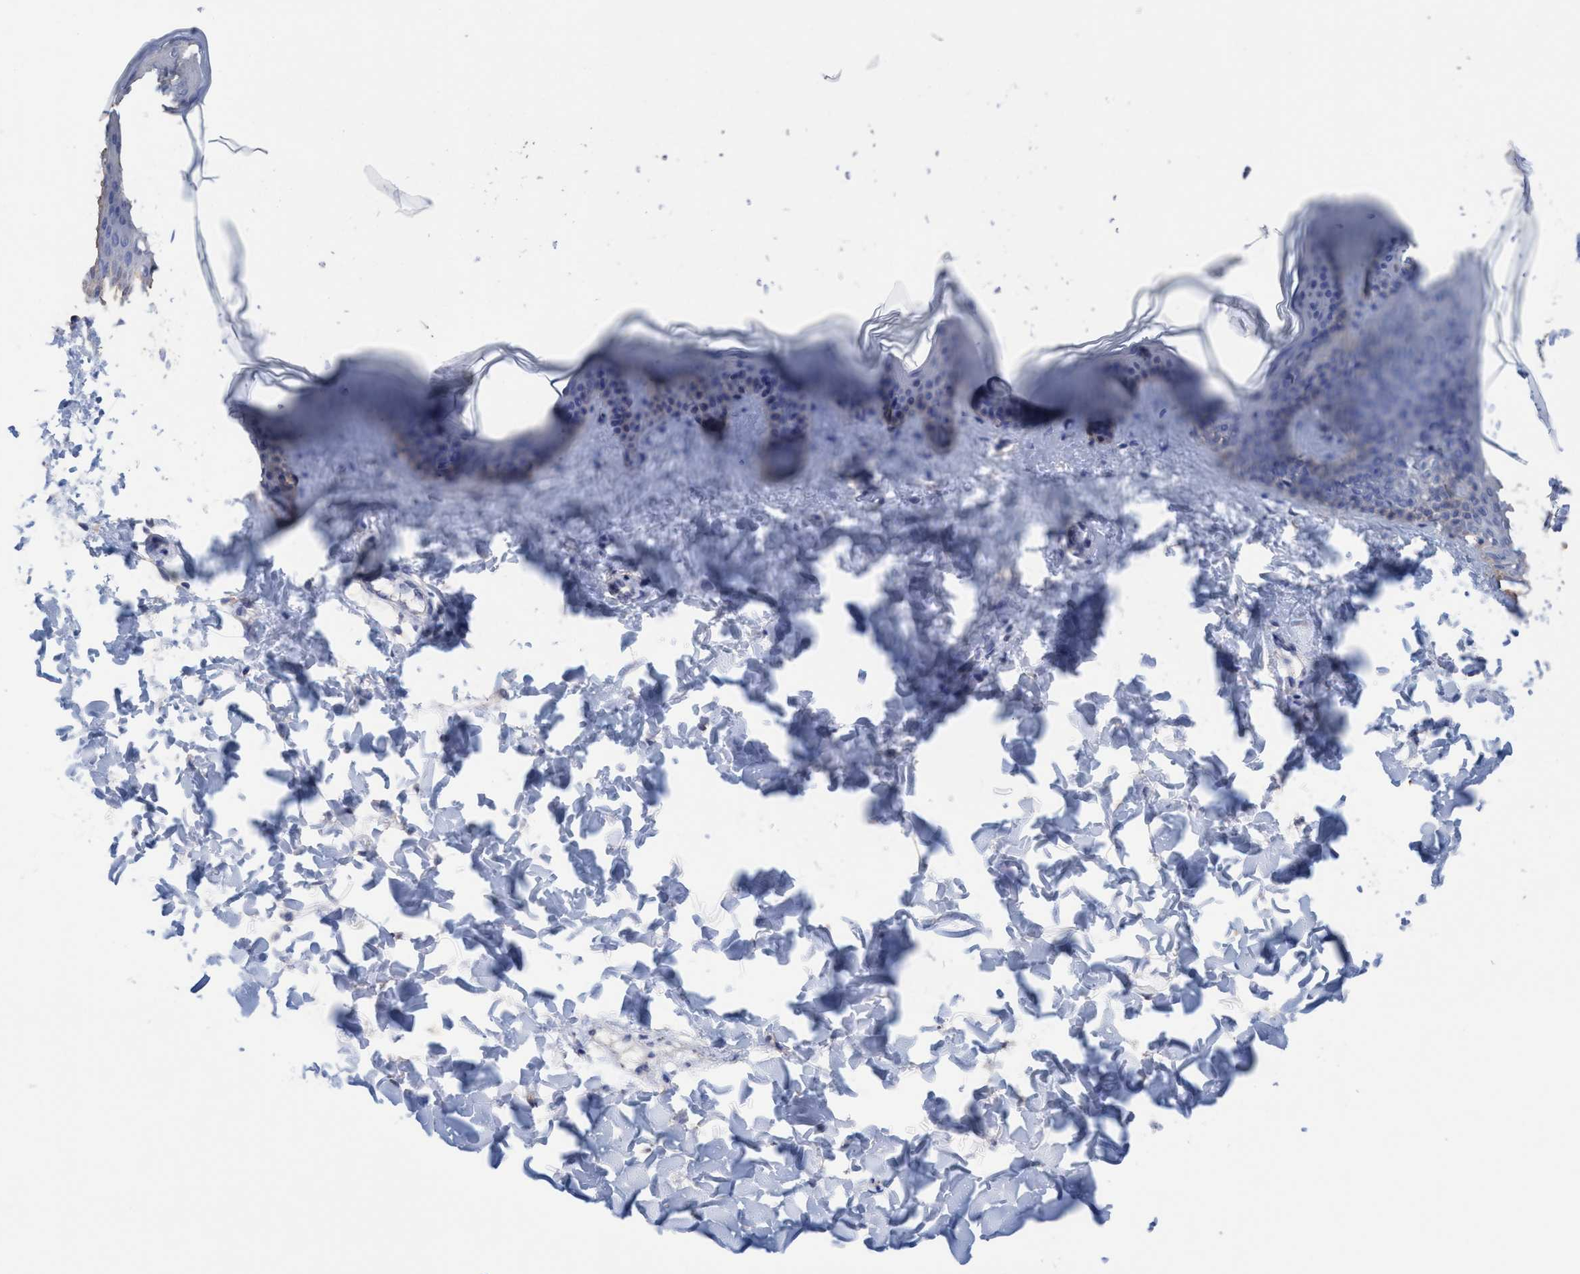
{"staining": {"intensity": "negative", "quantity": "none", "location": "none"}, "tissue": "skin", "cell_type": "Fibroblasts", "image_type": "normal", "snomed": [{"axis": "morphology", "description": "Normal tissue, NOS"}, {"axis": "topography", "description": "Skin"}], "caption": "Fibroblasts show no significant protein staining in unremarkable skin. (DAB (3,3'-diaminobenzidine) immunohistochemistry with hematoxylin counter stain).", "gene": "RSAD1", "patient": {"sex": "female", "age": 17}}